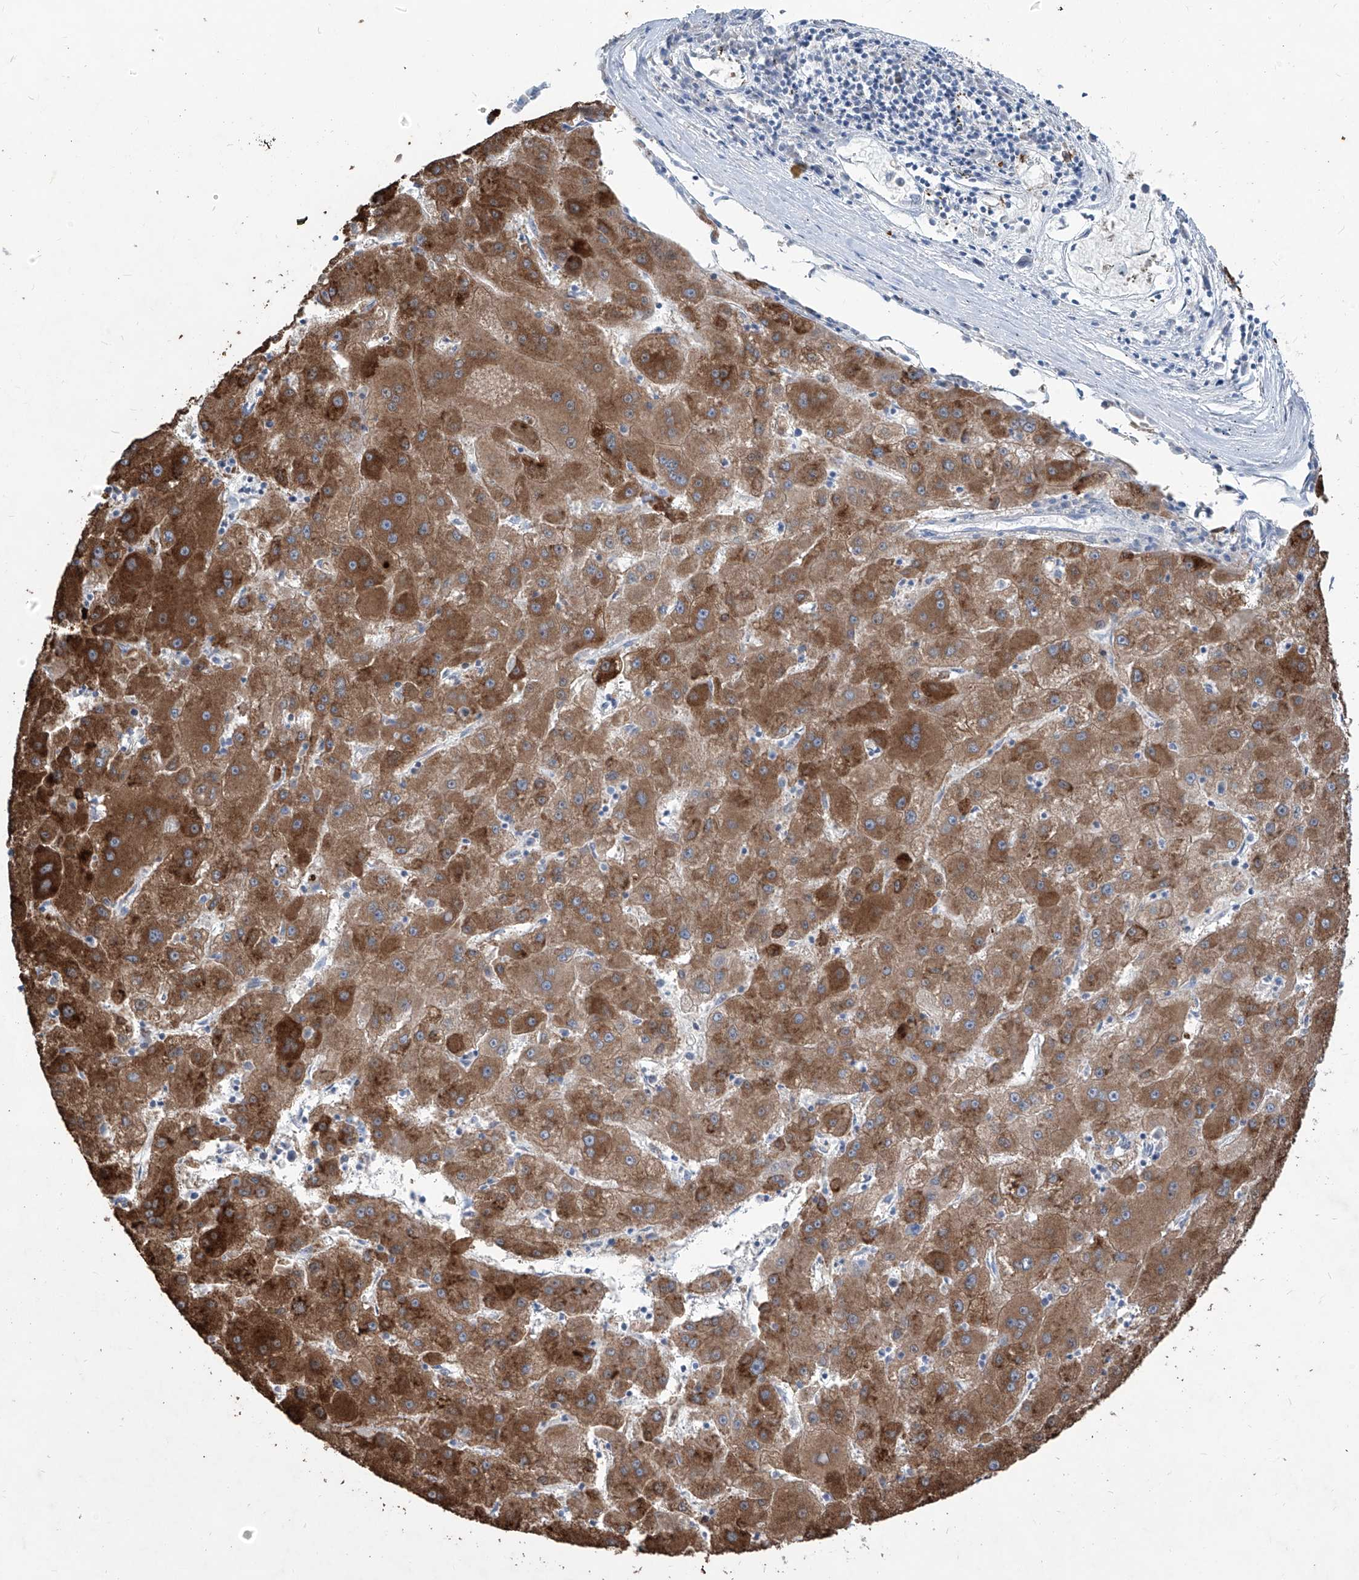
{"staining": {"intensity": "moderate", "quantity": ">75%", "location": "cytoplasmic/membranous"}, "tissue": "liver cancer", "cell_type": "Tumor cells", "image_type": "cancer", "snomed": [{"axis": "morphology", "description": "Carcinoma, Hepatocellular, NOS"}, {"axis": "topography", "description": "Liver"}], "caption": "Protein analysis of hepatocellular carcinoma (liver) tissue displays moderate cytoplasmic/membranous positivity in about >75% of tumor cells. Nuclei are stained in blue.", "gene": "ZBTB48", "patient": {"sex": "male", "age": 72}}